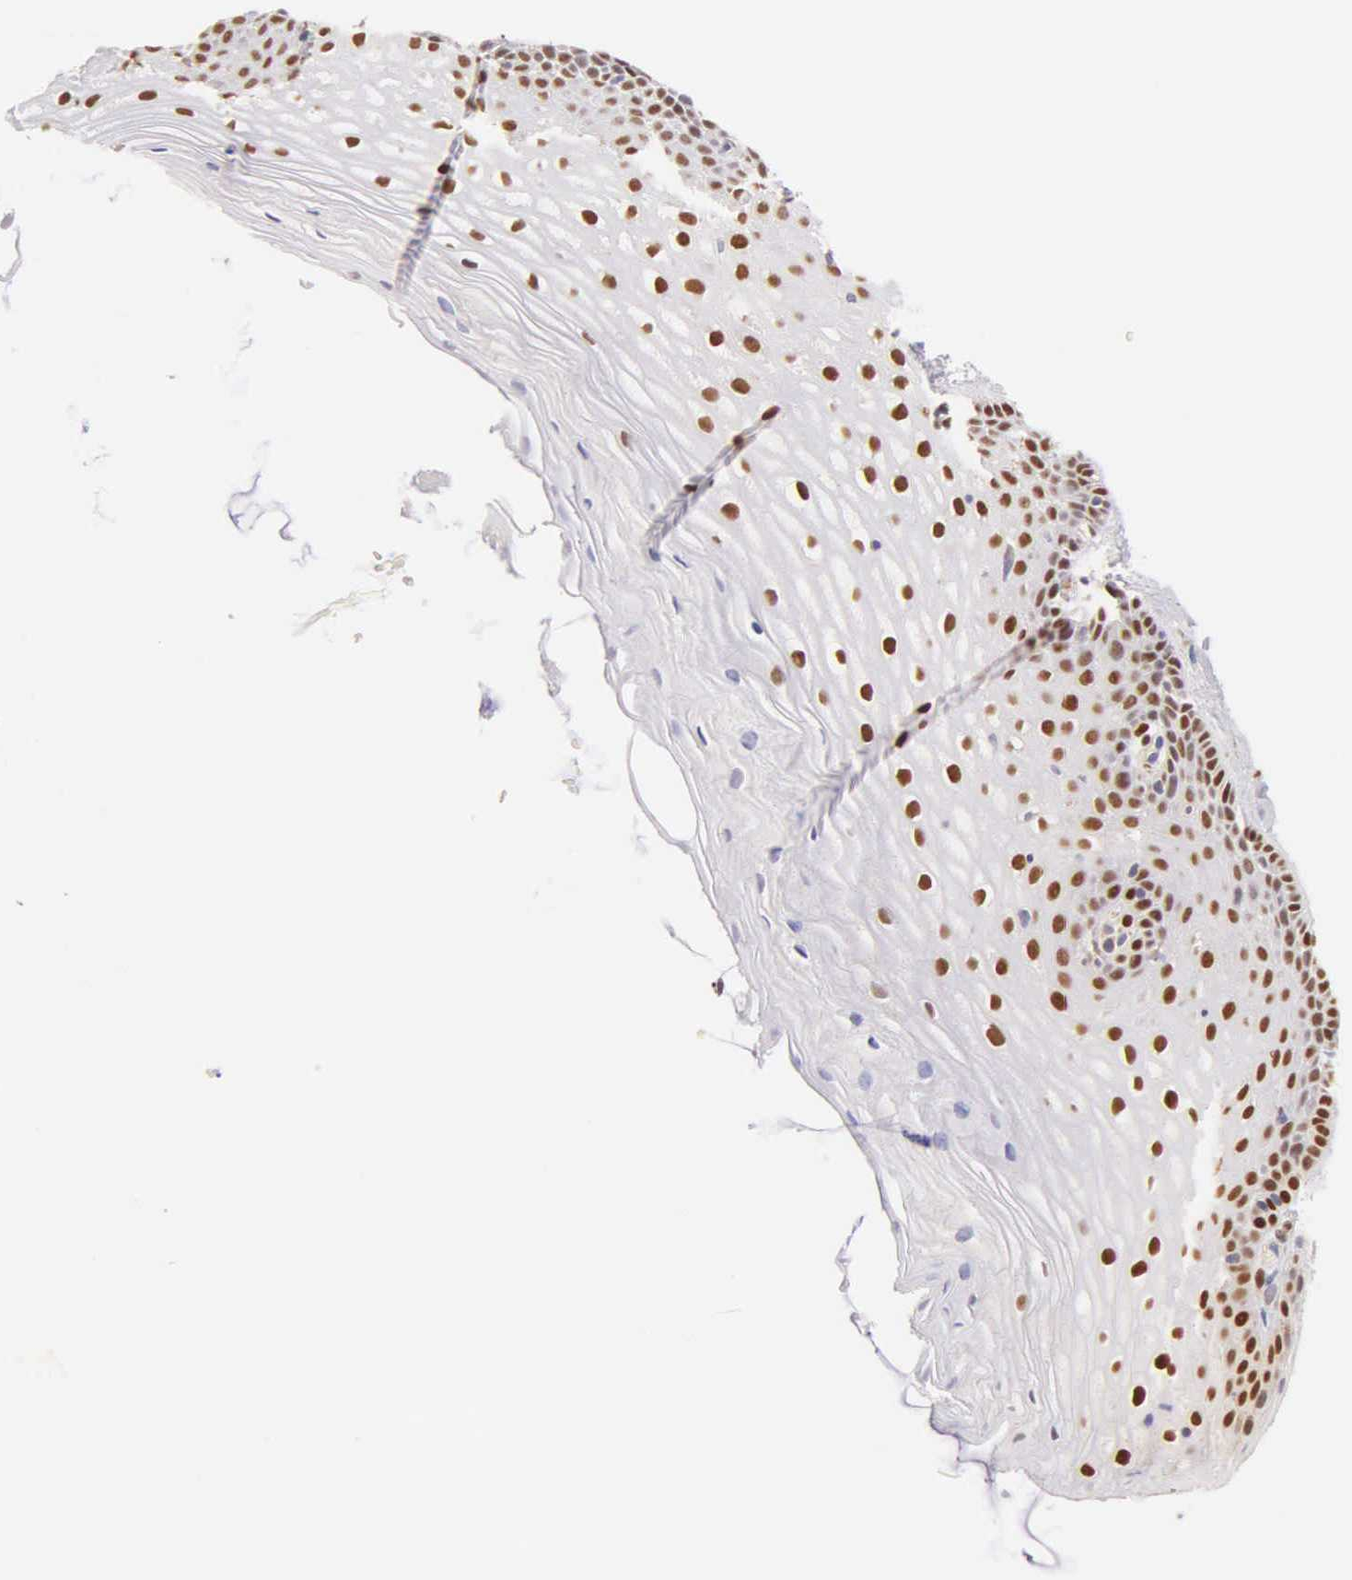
{"staining": {"intensity": "strong", "quantity": ">75%", "location": "nuclear"}, "tissue": "cervix", "cell_type": "Glandular cells", "image_type": "normal", "snomed": [{"axis": "morphology", "description": "Normal tissue, NOS"}, {"axis": "topography", "description": "Cervix"}], "caption": "Protein staining reveals strong nuclear positivity in about >75% of glandular cells in benign cervix. (Brightfield microscopy of DAB IHC at high magnification).", "gene": "ESR1", "patient": {"sex": "female", "age": 53}}